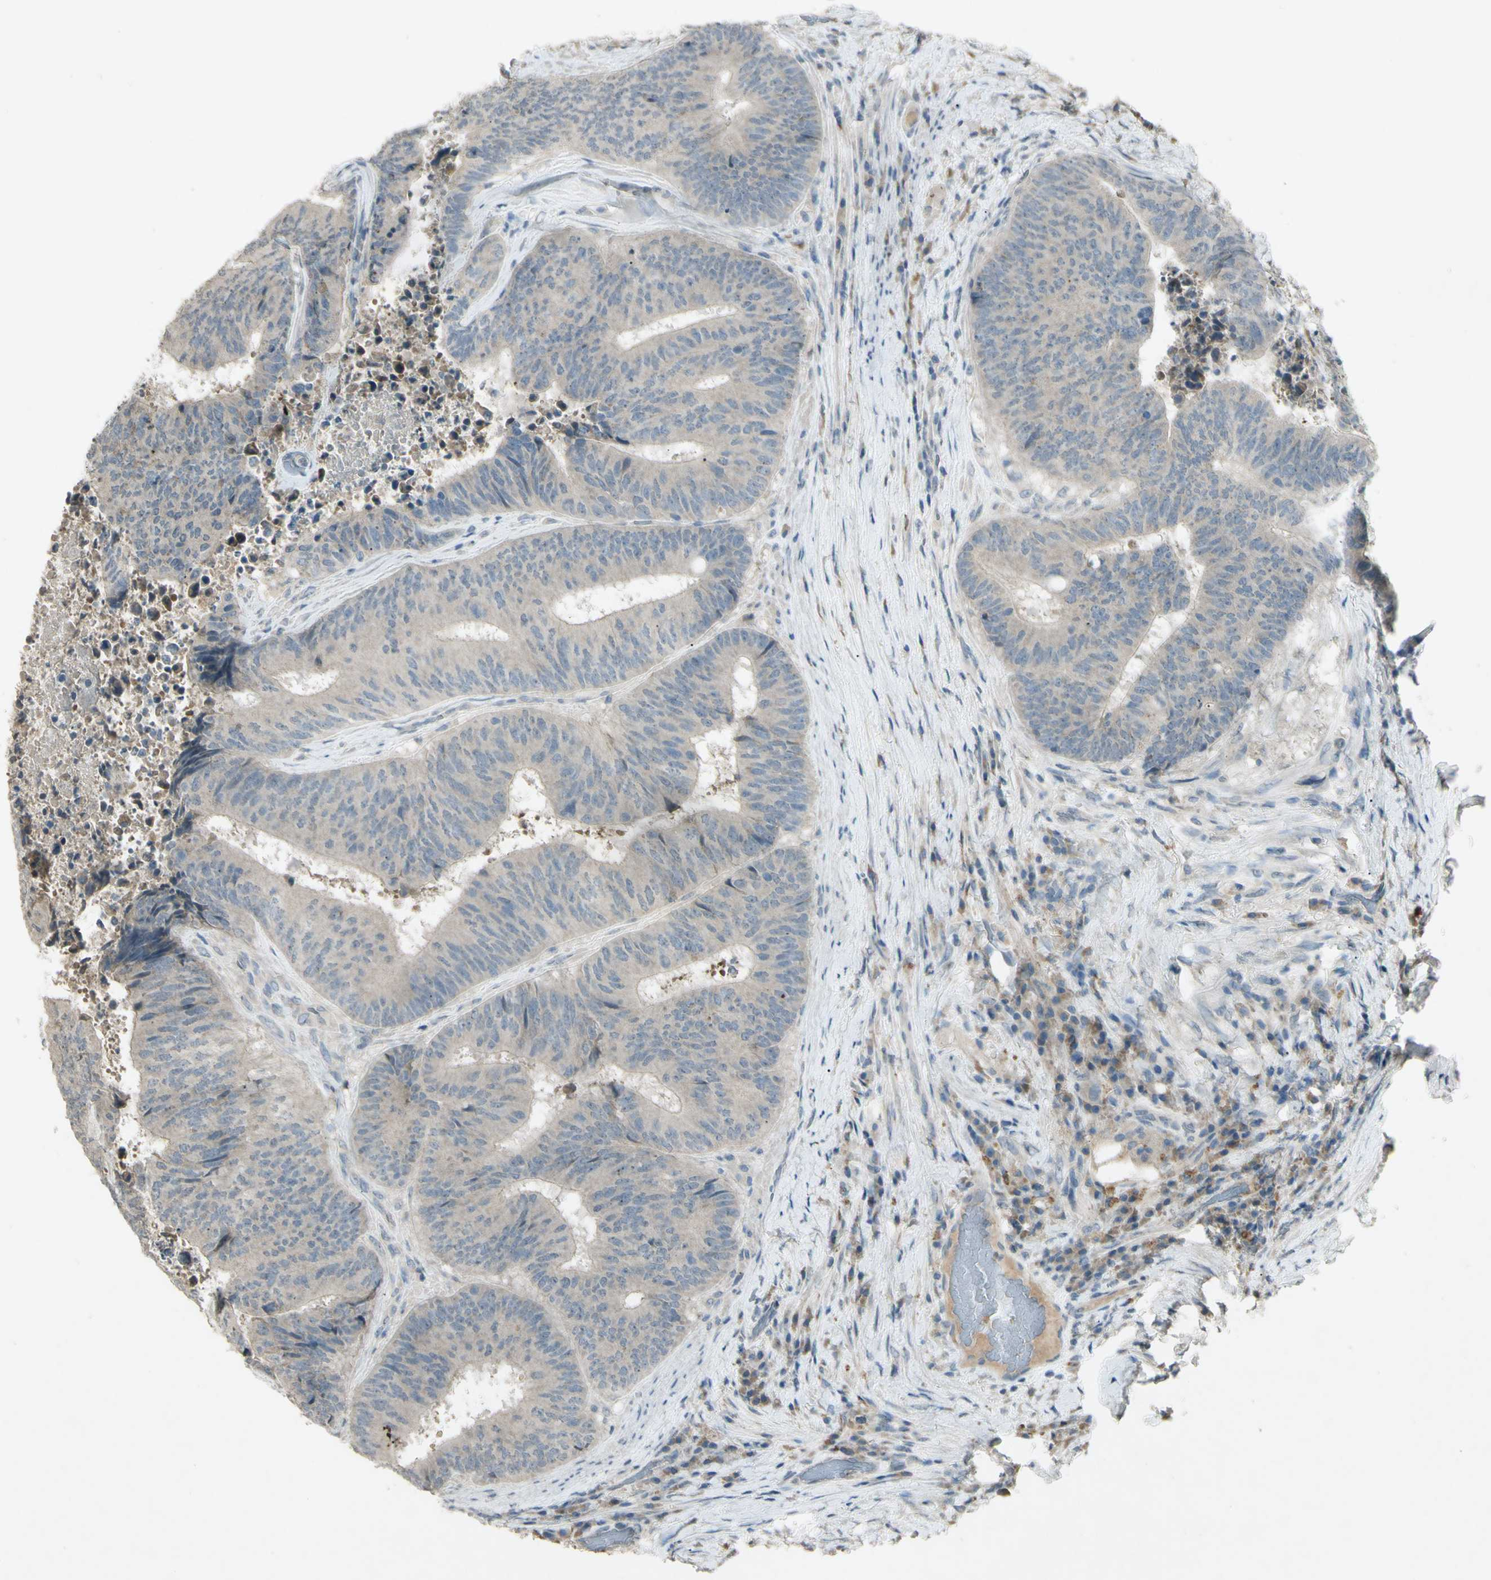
{"staining": {"intensity": "weak", "quantity": ">75%", "location": "cytoplasmic/membranous"}, "tissue": "colorectal cancer", "cell_type": "Tumor cells", "image_type": "cancer", "snomed": [{"axis": "morphology", "description": "Adenocarcinoma, NOS"}, {"axis": "topography", "description": "Rectum"}], "caption": "An image of colorectal adenocarcinoma stained for a protein exhibits weak cytoplasmic/membranous brown staining in tumor cells.", "gene": "TIMM21", "patient": {"sex": "male", "age": 72}}